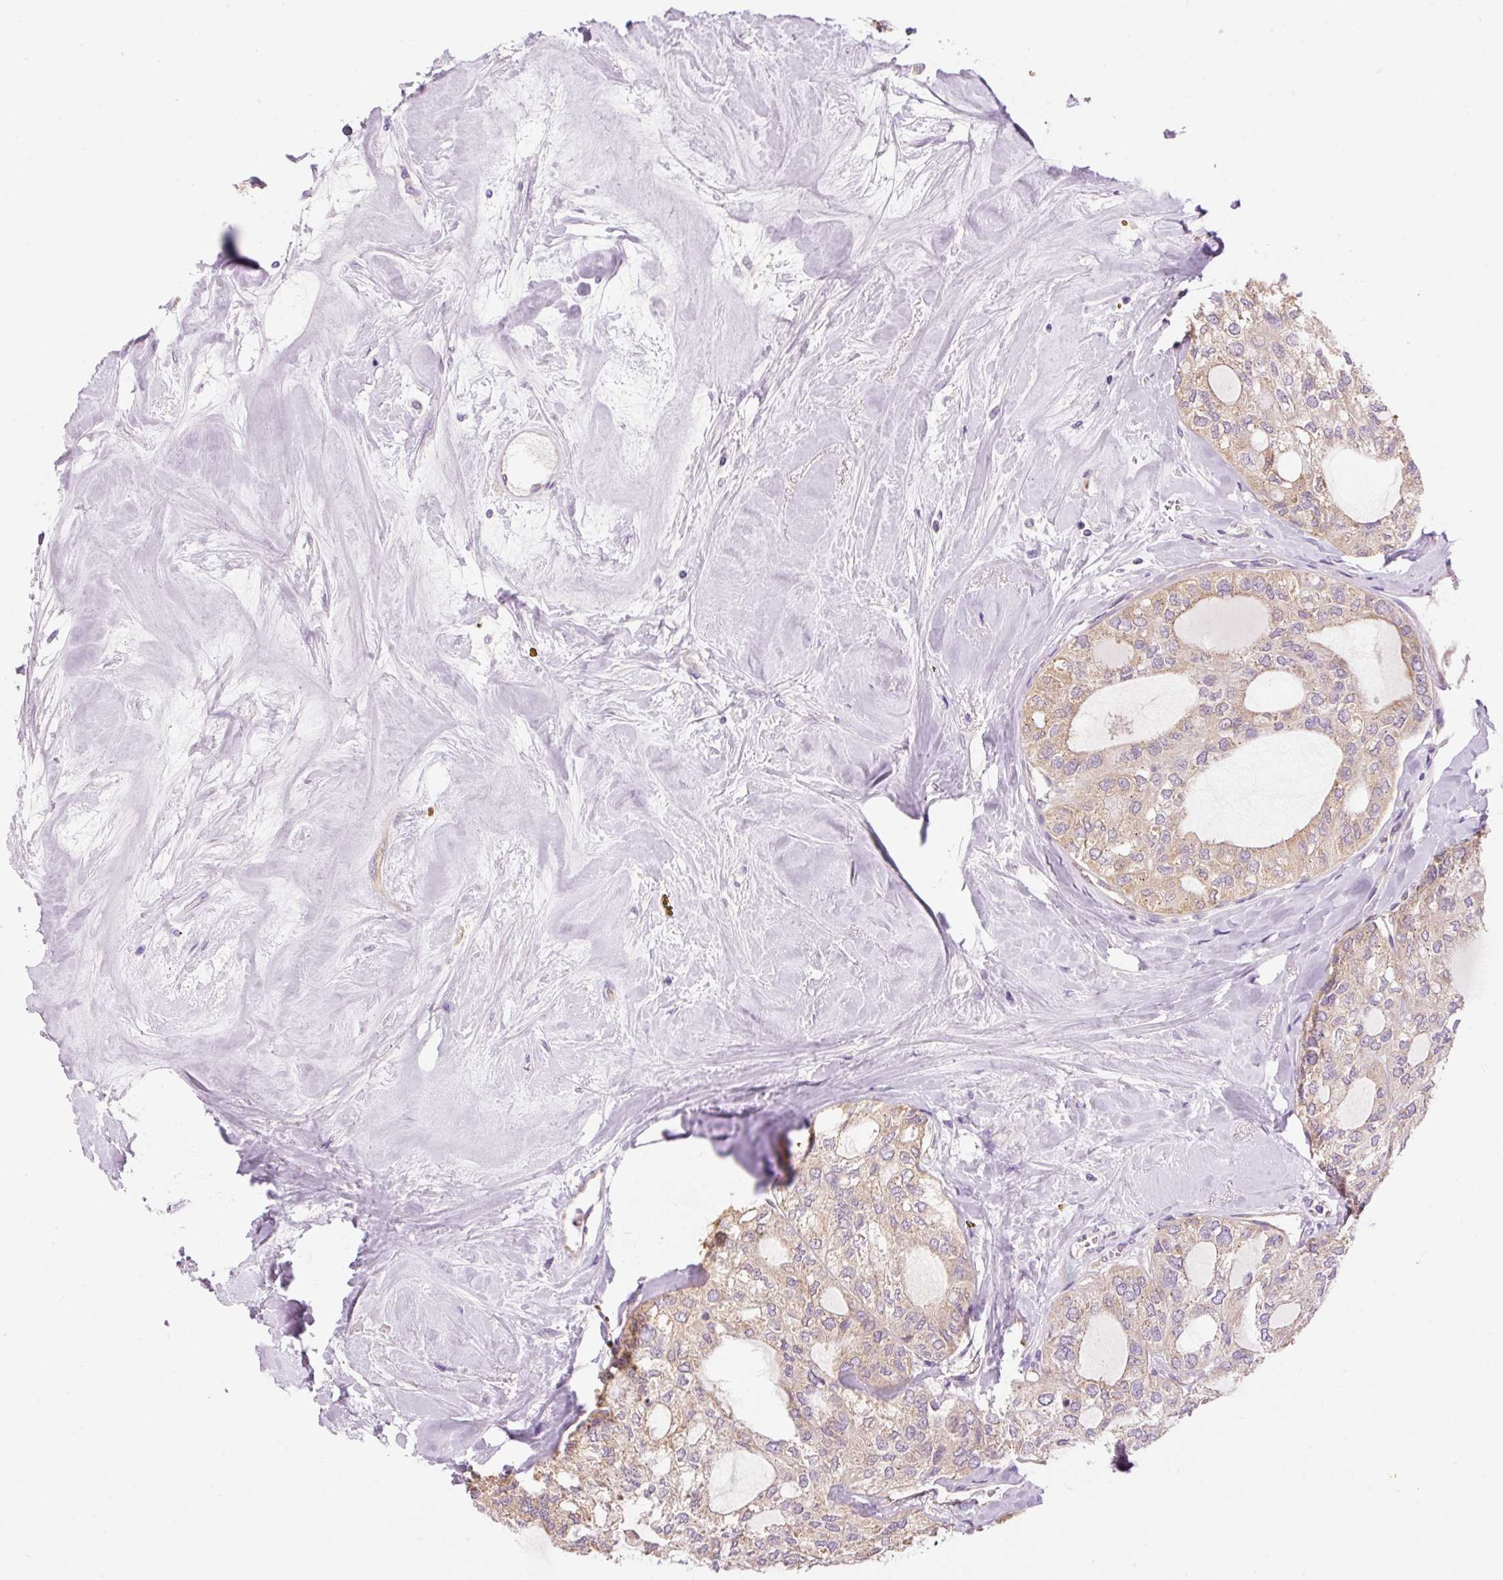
{"staining": {"intensity": "weak", "quantity": "25%-75%", "location": "cytoplasmic/membranous"}, "tissue": "thyroid cancer", "cell_type": "Tumor cells", "image_type": "cancer", "snomed": [{"axis": "morphology", "description": "Follicular adenoma carcinoma, NOS"}, {"axis": "topography", "description": "Thyroid gland"}], "caption": "Follicular adenoma carcinoma (thyroid) stained with a brown dye reveals weak cytoplasmic/membranous positive expression in about 25%-75% of tumor cells.", "gene": "PNPLA5", "patient": {"sex": "male", "age": 75}}